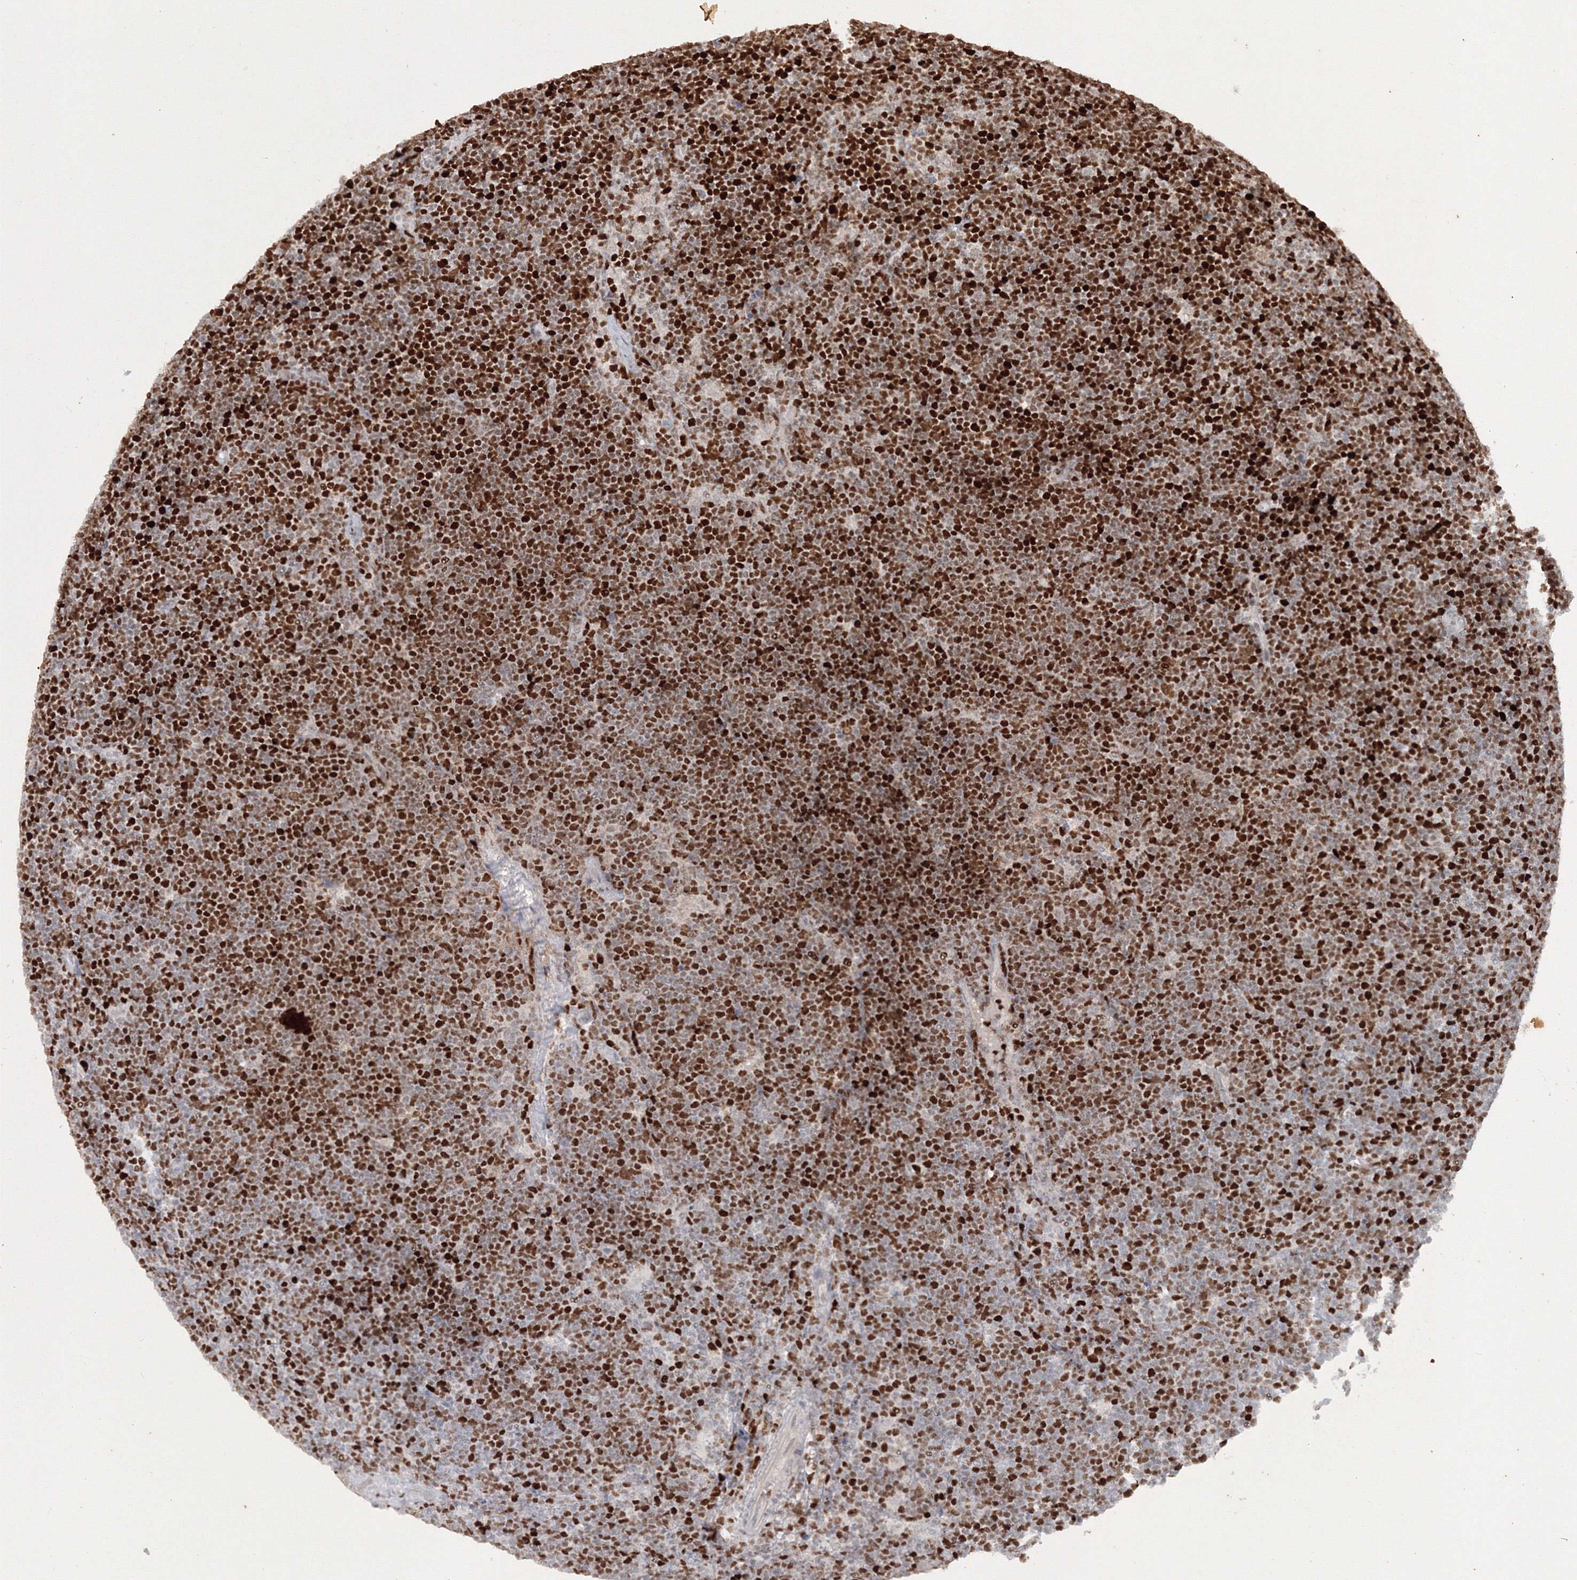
{"staining": {"intensity": "strong", "quantity": ">75%", "location": "nuclear"}, "tissue": "lymphoma", "cell_type": "Tumor cells", "image_type": "cancer", "snomed": [{"axis": "morphology", "description": "Malignant lymphoma, non-Hodgkin's type, High grade"}, {"axis": "topography", "description": "Lymph node"}], "caption": "IHC of human malignant lymphoma, non-Hodgkin's type (high-grade) exhibits high levels of strong nuclear expression in about >75% of tumor cells.", "gene": "LIG1", "patient": {"sex": "male", "age": 13}}